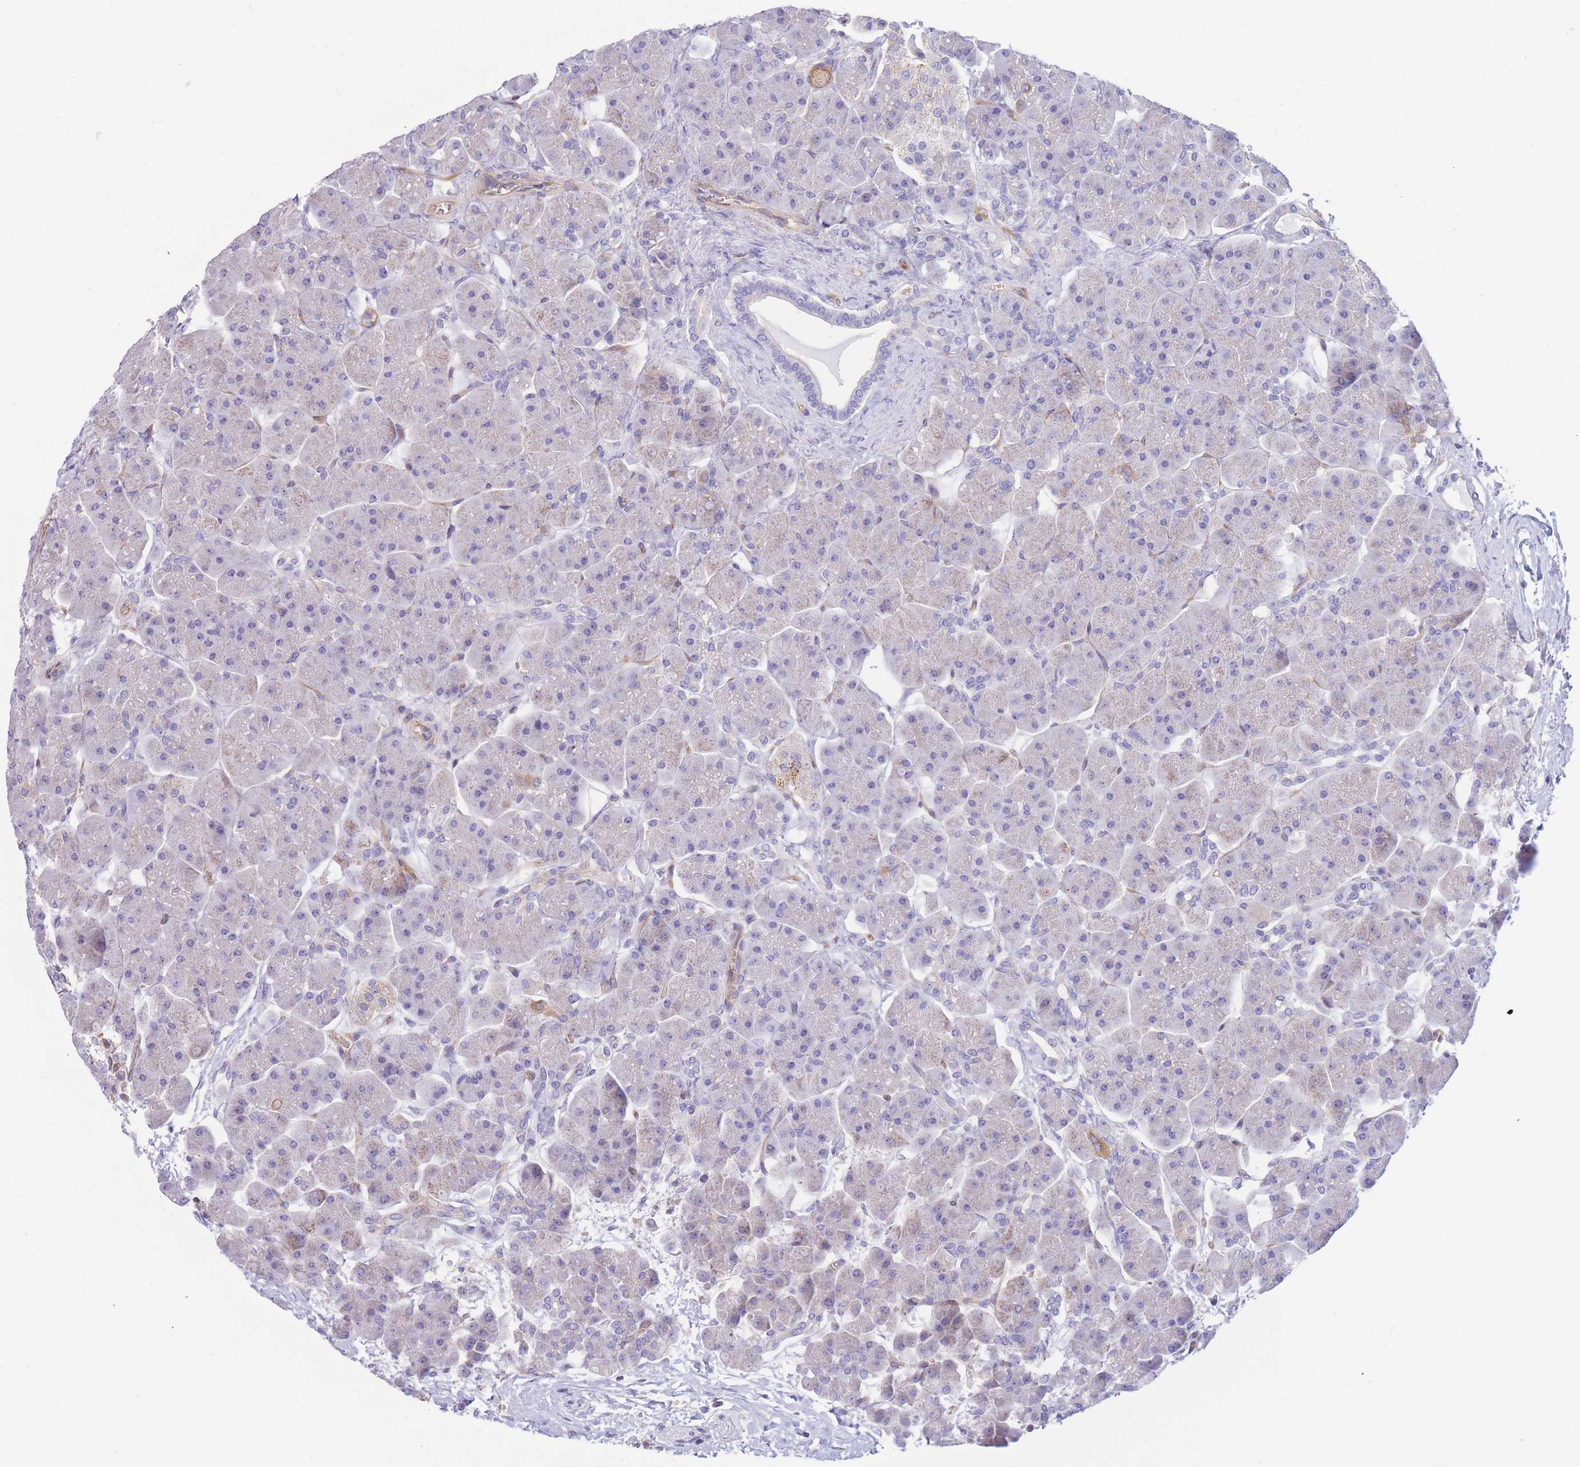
{"staining": {"intensity": "negative", "quantity": "none", "location": "none"}, "tissue": "pancreas", "cell_type": "Exocrine glandular cells", "image_type": "normal", "snomed": [{"axis": "morphology", "description": "Normal tissue, NOS"}, {"axis": "topography", "description": "Pancreas"}], "caption": "Immunohistochemistry (IHC) photomicrograph of unremarkable human pancreas stained for a protein (brown), which displays no expression in exocrine glandular cells. (Brightfield microscopy of DAB immunohistochemistry at high magnification).", "gene": "SULT1A1", "patient": {"sex": "male", "age": 66}}